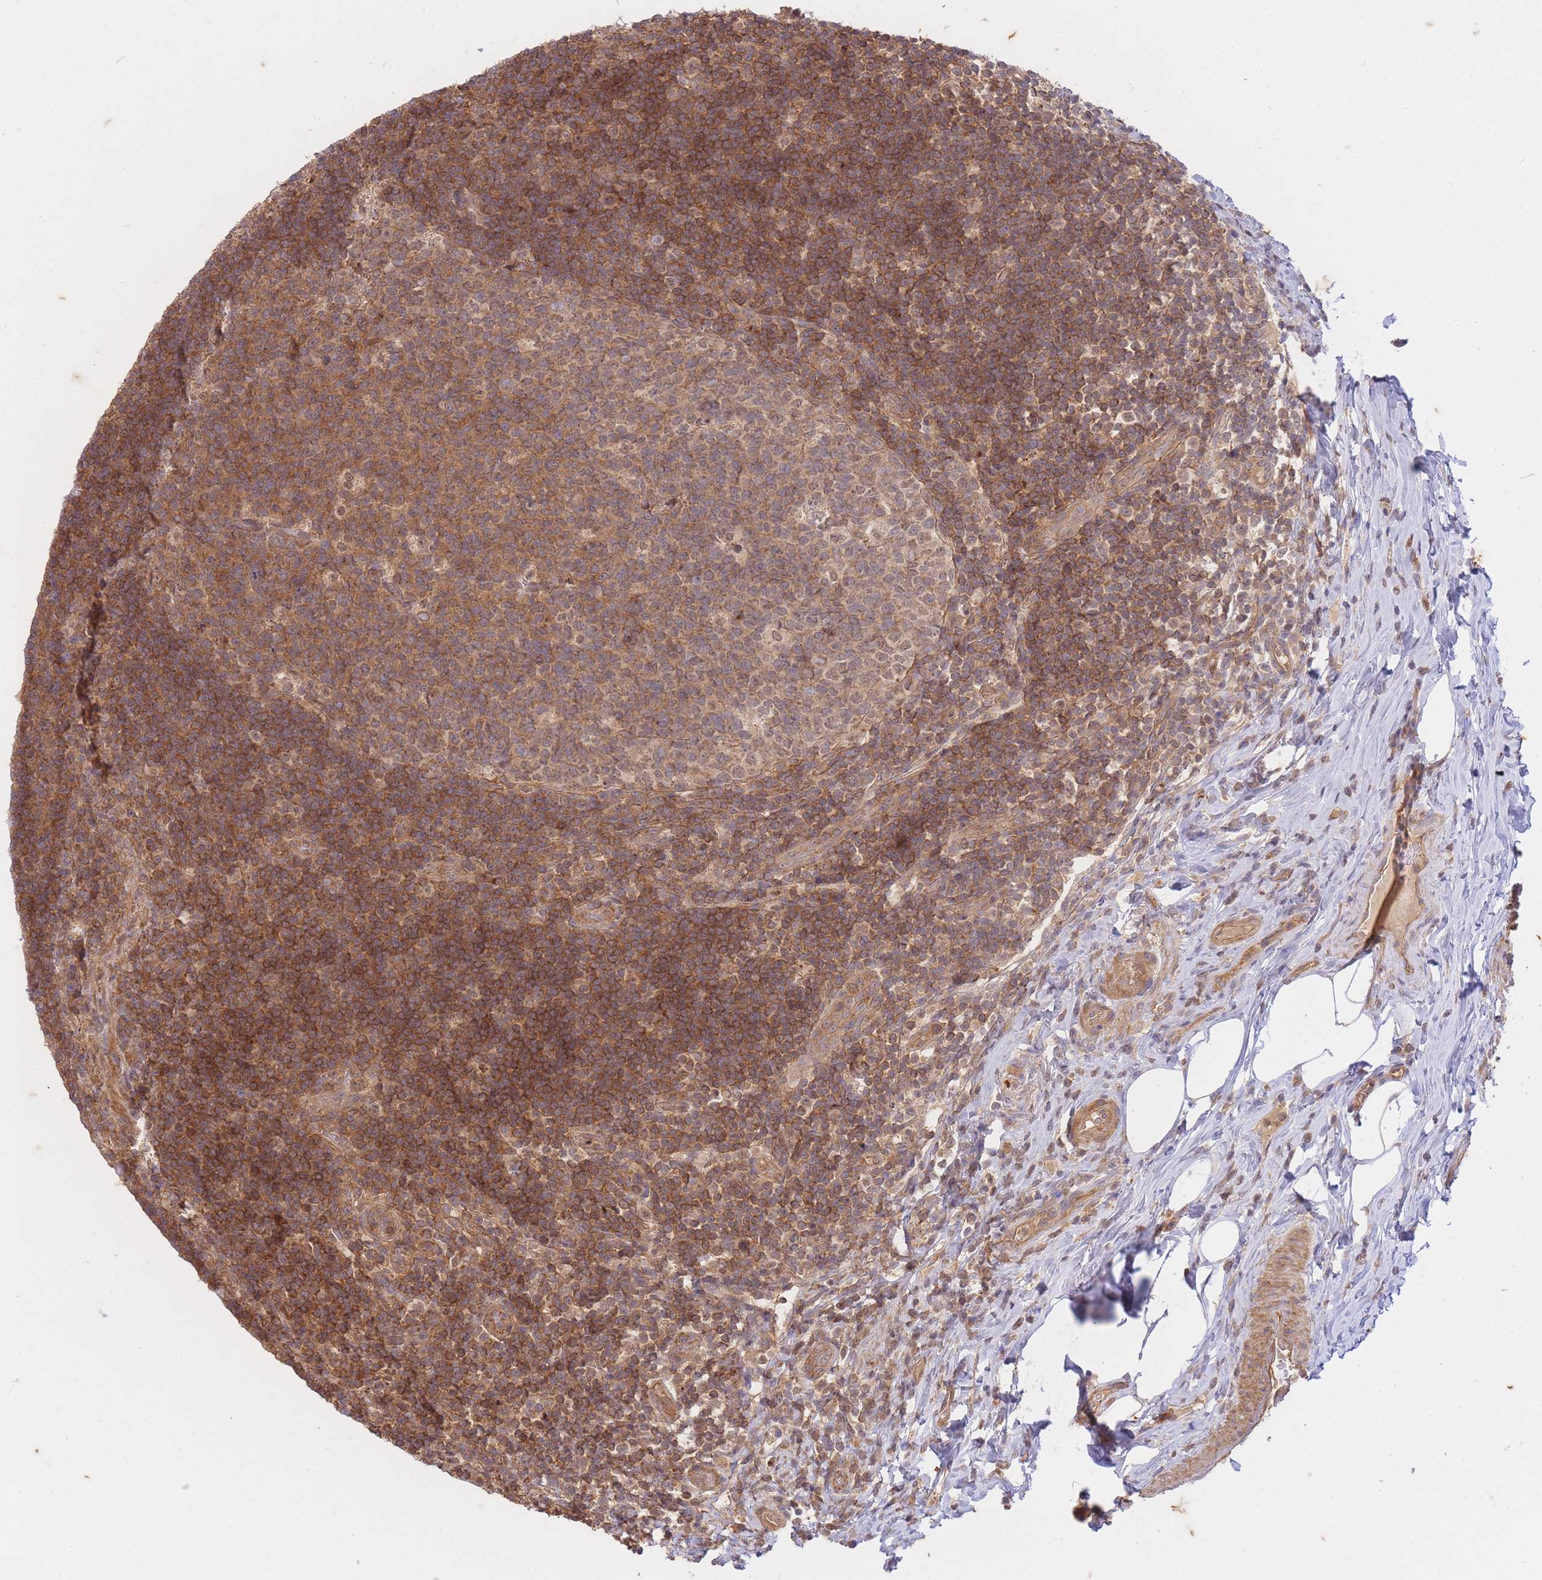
{"staining": {"intensity": "moderate", "quantity": ">75%", "location": "cytoplasmic/membranous"}, "tissue": "appendix", "cell_type": "Glandular cells", "image_type": "normal", "snomed": [{"axis": "morphology", "description": "Normal tissue, NOS"}, {"axis": "topography", "description": "Appendix"}], "caption": "A brown stain labels moderate cytoplasmic/membranous positivity of a protein in glandular cells of unremarkable appendix. (IHC, brightfield microscopy, high magnification).", "gene": "ST8SIA4", "patient": {"sex": "female", "age": 43}}